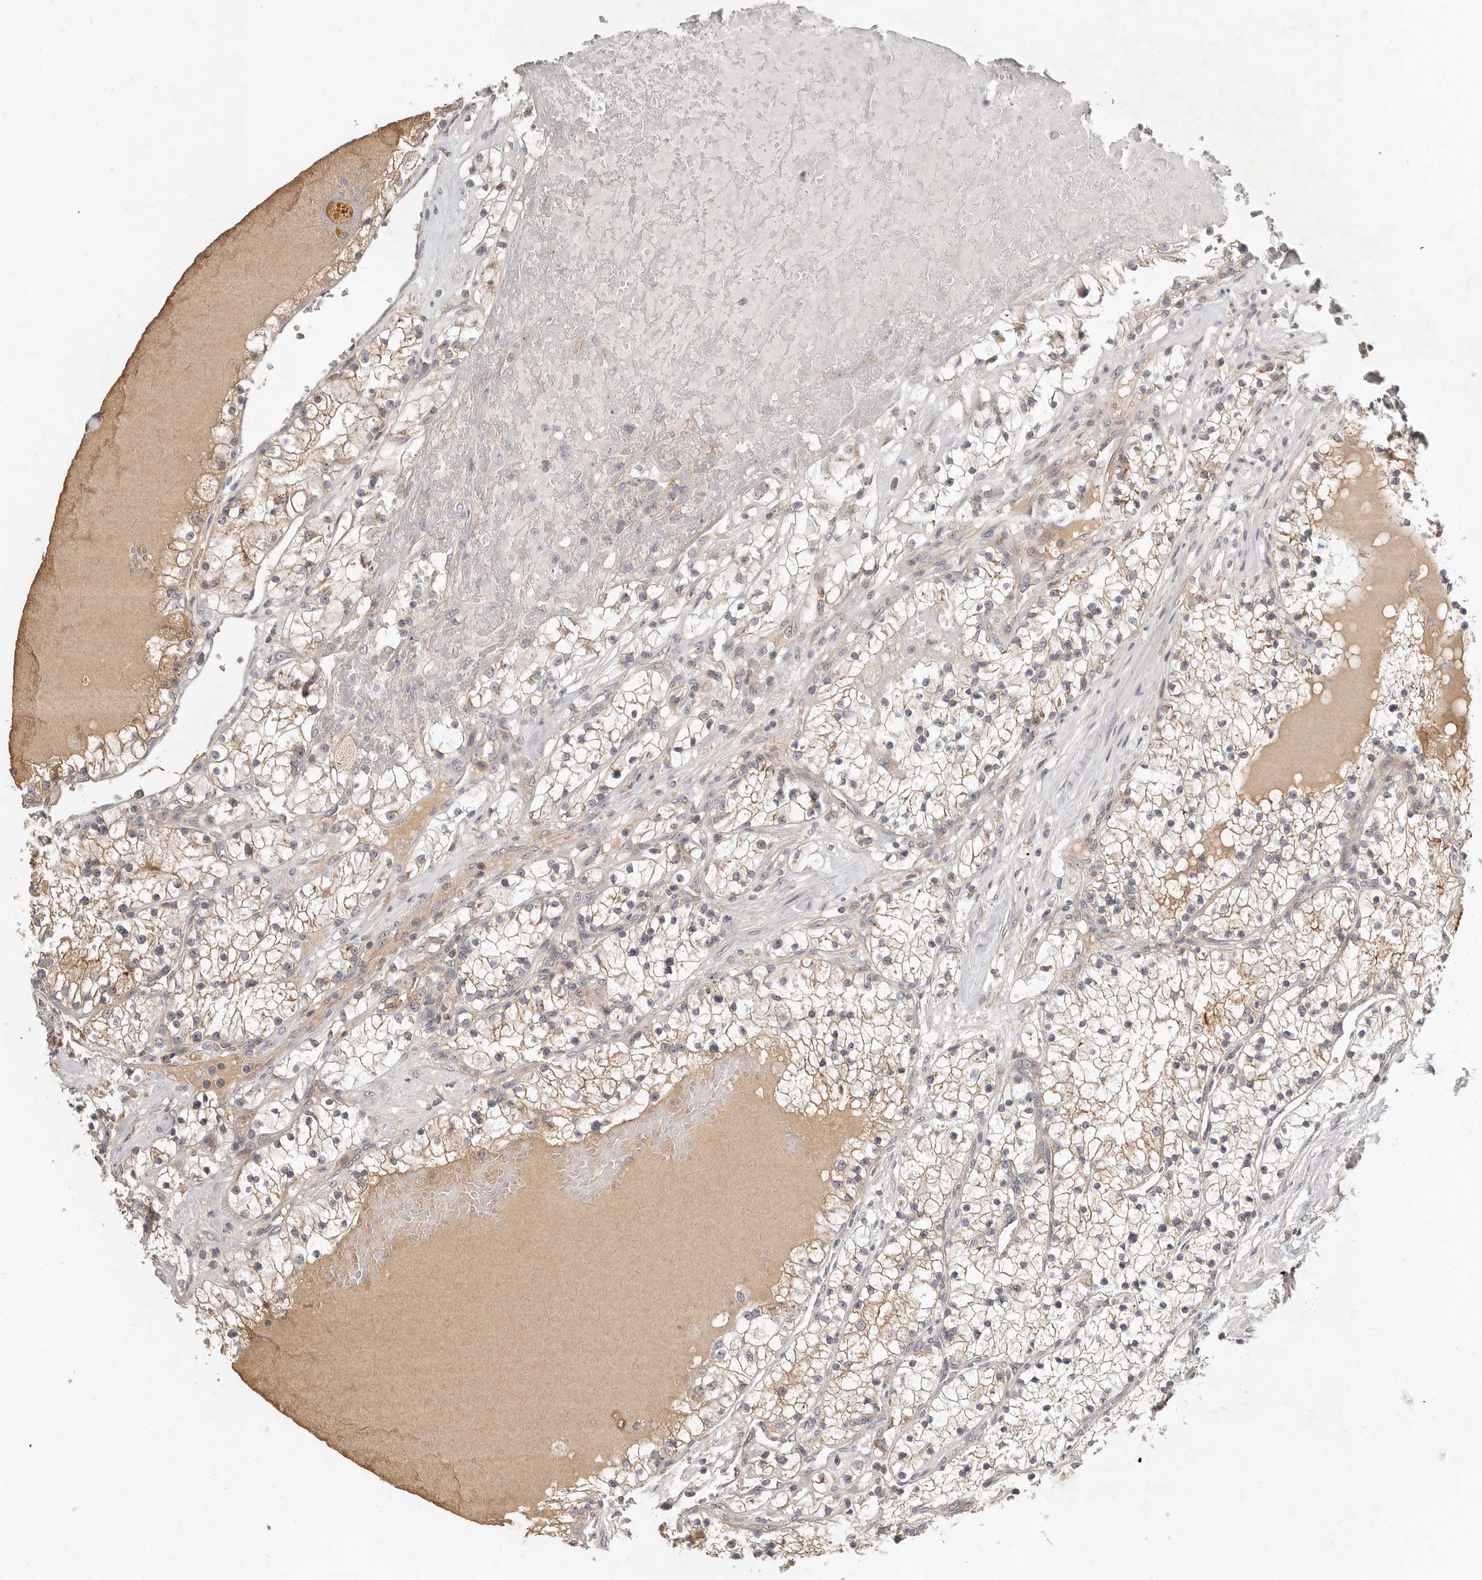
{"staining": {"intensity": "weak", "quantity": "25%-75%", "location": "cytoplasmic/membranous"}, "tissue": "renal cancer", "cell_type": "Tumor cells", "image_type": "cancer", "snomed": [{"axis": "morphology", "description": "Normal tissue, NOS"}, {"axis": "morphology", "description": "Adenocarcinoma, NOS"}, {"axis": "topography", "description": "Kidney"}], "caption": "An immunohistochemistry (IHC) histopathology image of neoplastic tissue is shown. Protein staining in brown shows weak cytoplasmic/membranous positivity in adenocarcinoma (renal) within tumor cells.", "gene": "MICALL2", "patient": {"sex": "male", "age": 68}}